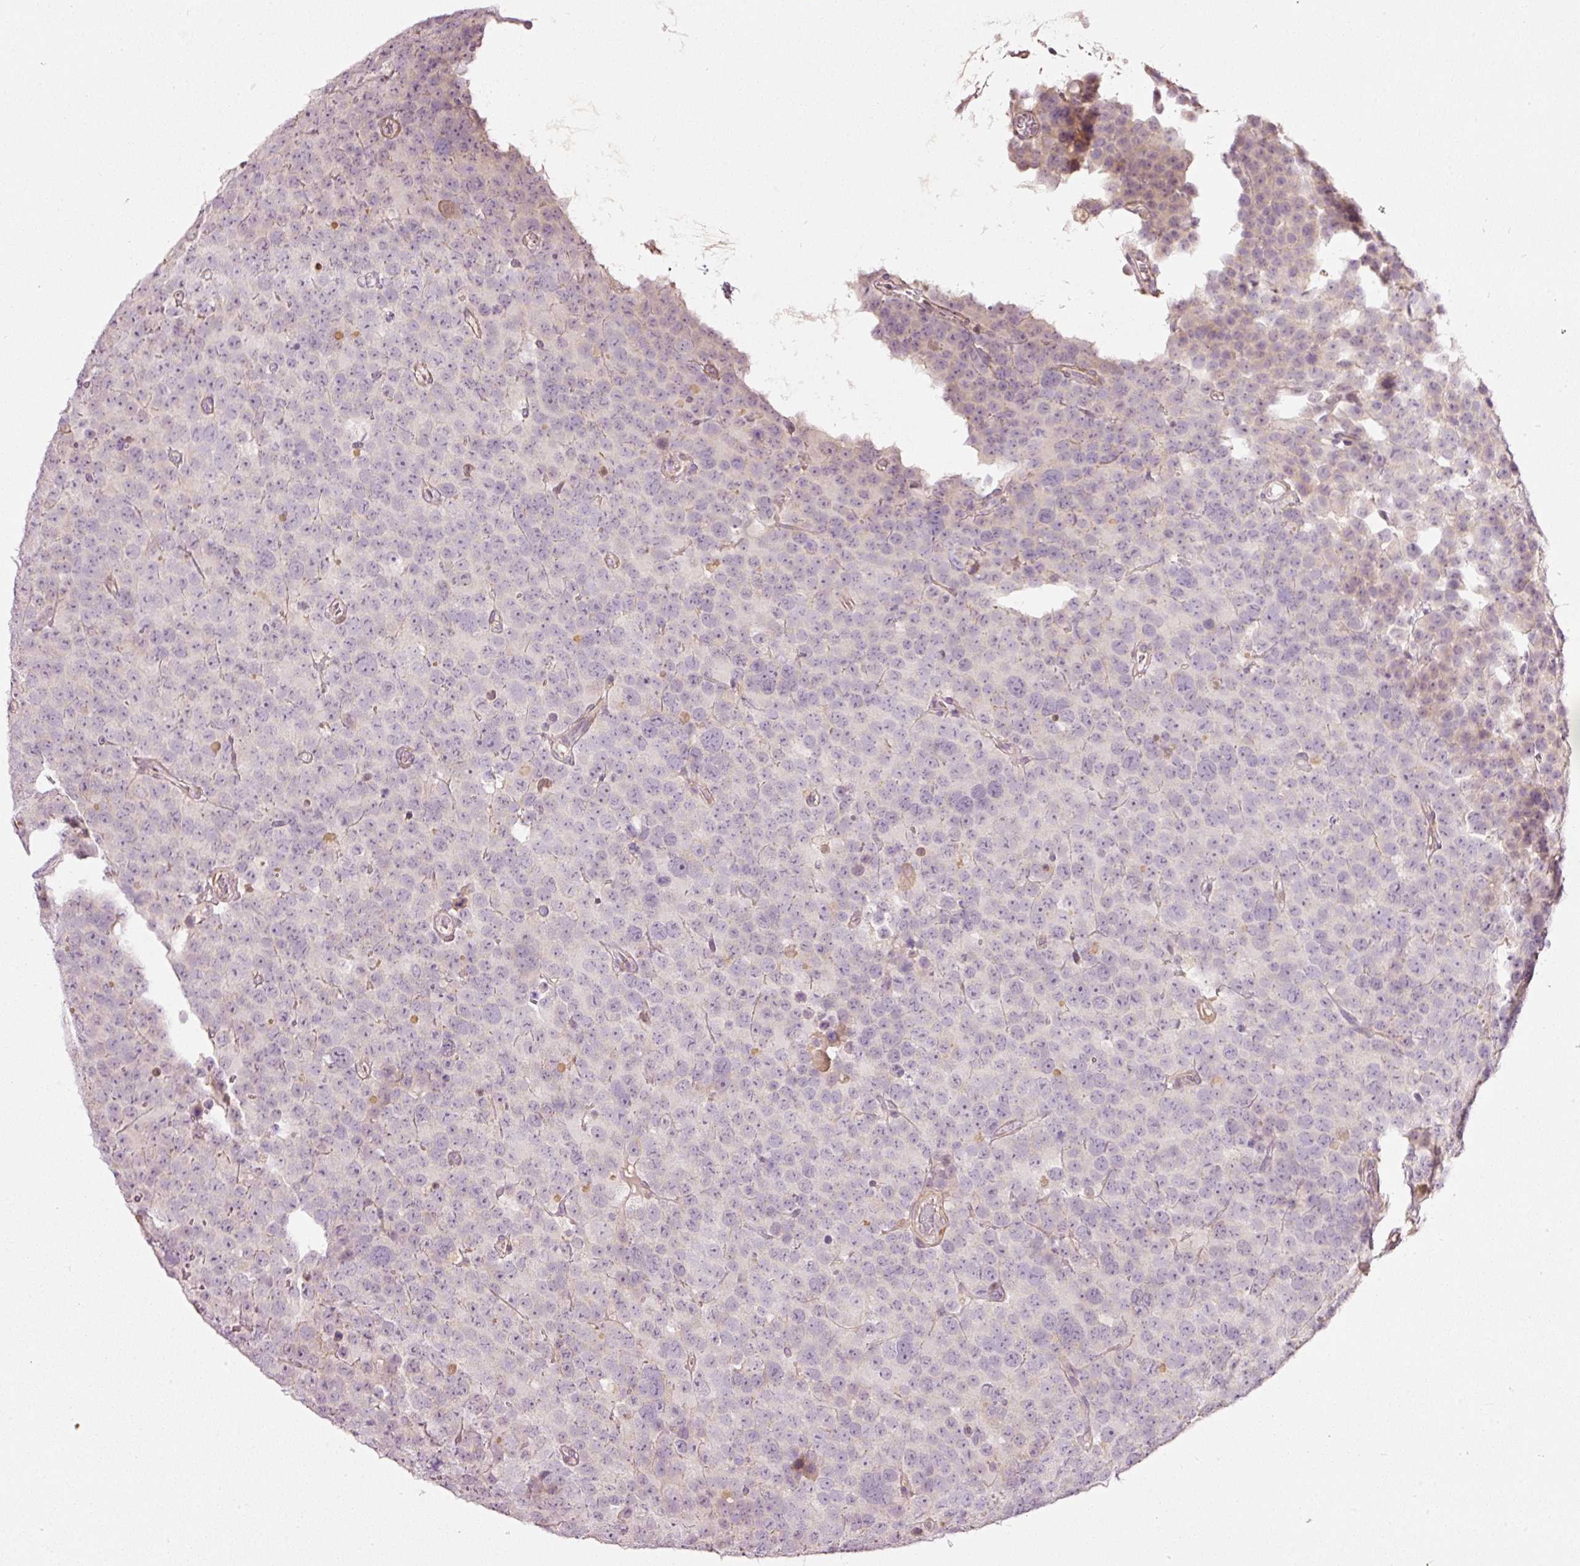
{"staining": {"intensity": "negative", "quantity": "none", "location": "none"}, "tissue": "testis cancer", "cell_type": "Tumor cells", "image_type": "cancer", "snomed": [{"axis": "morphology", "description": "Seminoma, NOS"}, {"axis": "topography", "description": "Testis"}], "caption": "This is an immunohistochemistry photomicrograph of human testis cancer. There is no positivity in tumor cells.", "gene": "TOGARAM1", "patient": {"sex": "male", "age": 71}}